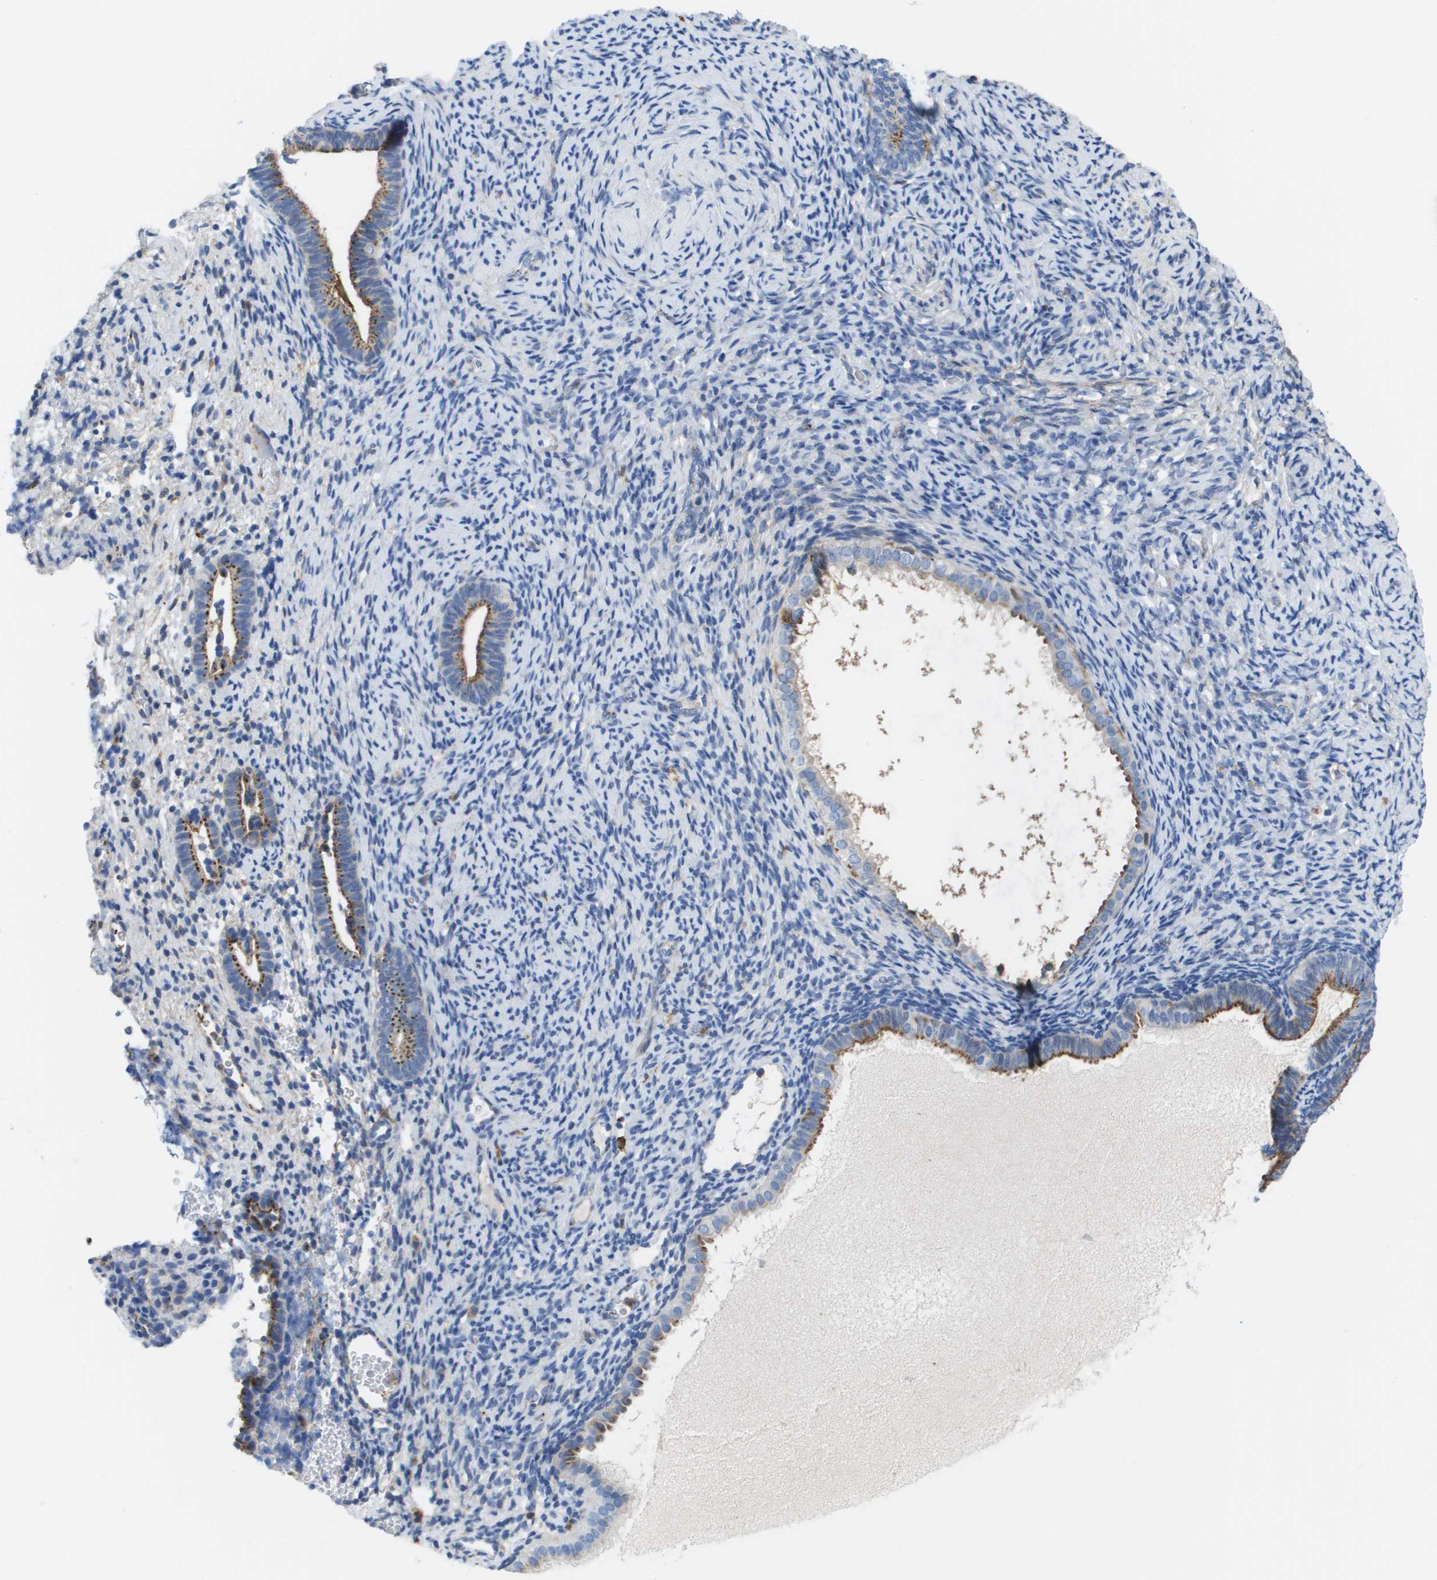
{"staining": {"intensity": "negative", "quantity": "none", "location": "none"}, "tissue": "endometrium", "cell_type": "Cells in endometrial stroma", "image_type": "normal", "snomed": [{"axis": "morphology", "description": "Normal tissue, NOS"}, {"axis": "topography", "description": "Endometrium"}], "caption": "A high-resolution photomicrograph shows IHC staining of normal endometrium, which shows no significant staining in cells in endometrial stroma. (DAB (3,3'-diaminobenzidine) IHC visualized using brightfield microscopy, high magnification).", "gene": "SLC37A2", "patient": {"sex": "female", "age": 51}}